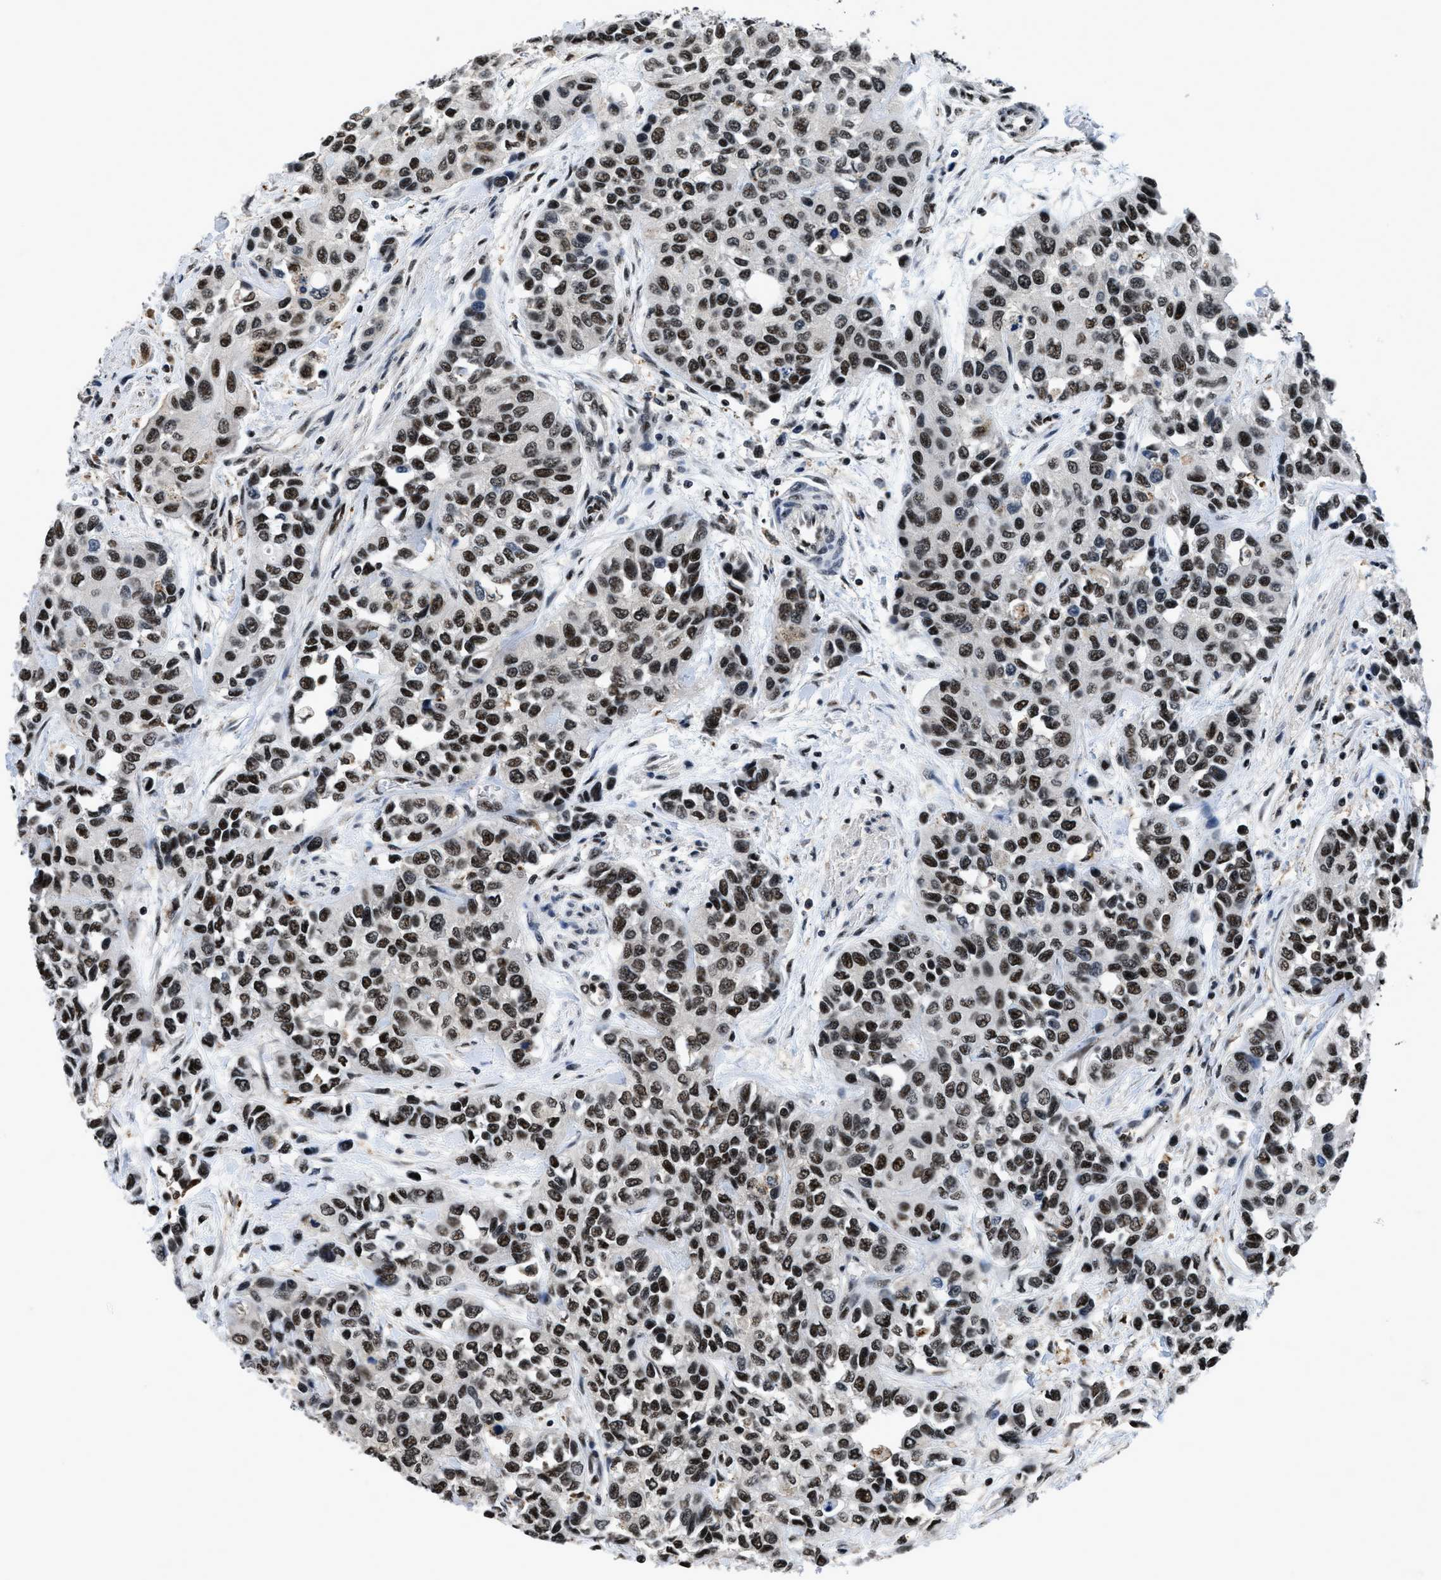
{"staining": {"intensity": "strong", "quantity": ">75%", "location": "nuclear"}, "tissue": "urothelial cancer", "cell_type": "Tumor cells", "image_type": "cancer", "snomed": [{"axis": "morphology", "description": "Urothelial carcinoma, High grade"}, {"axis": "topography", "description": "Urinary bladder"}], "caption": "Urothelial cancer stained for a protein reveals strong nuclear positivity in tumor cells. The protein is stained brown, and the nuclei are stained in blue (DAB (3,3'-diaminobenzidine) IHC with brightfield microscopy, high magnification).", "gene": "HNRNPH2", "patient": {"sex": "female", "age": 56}}